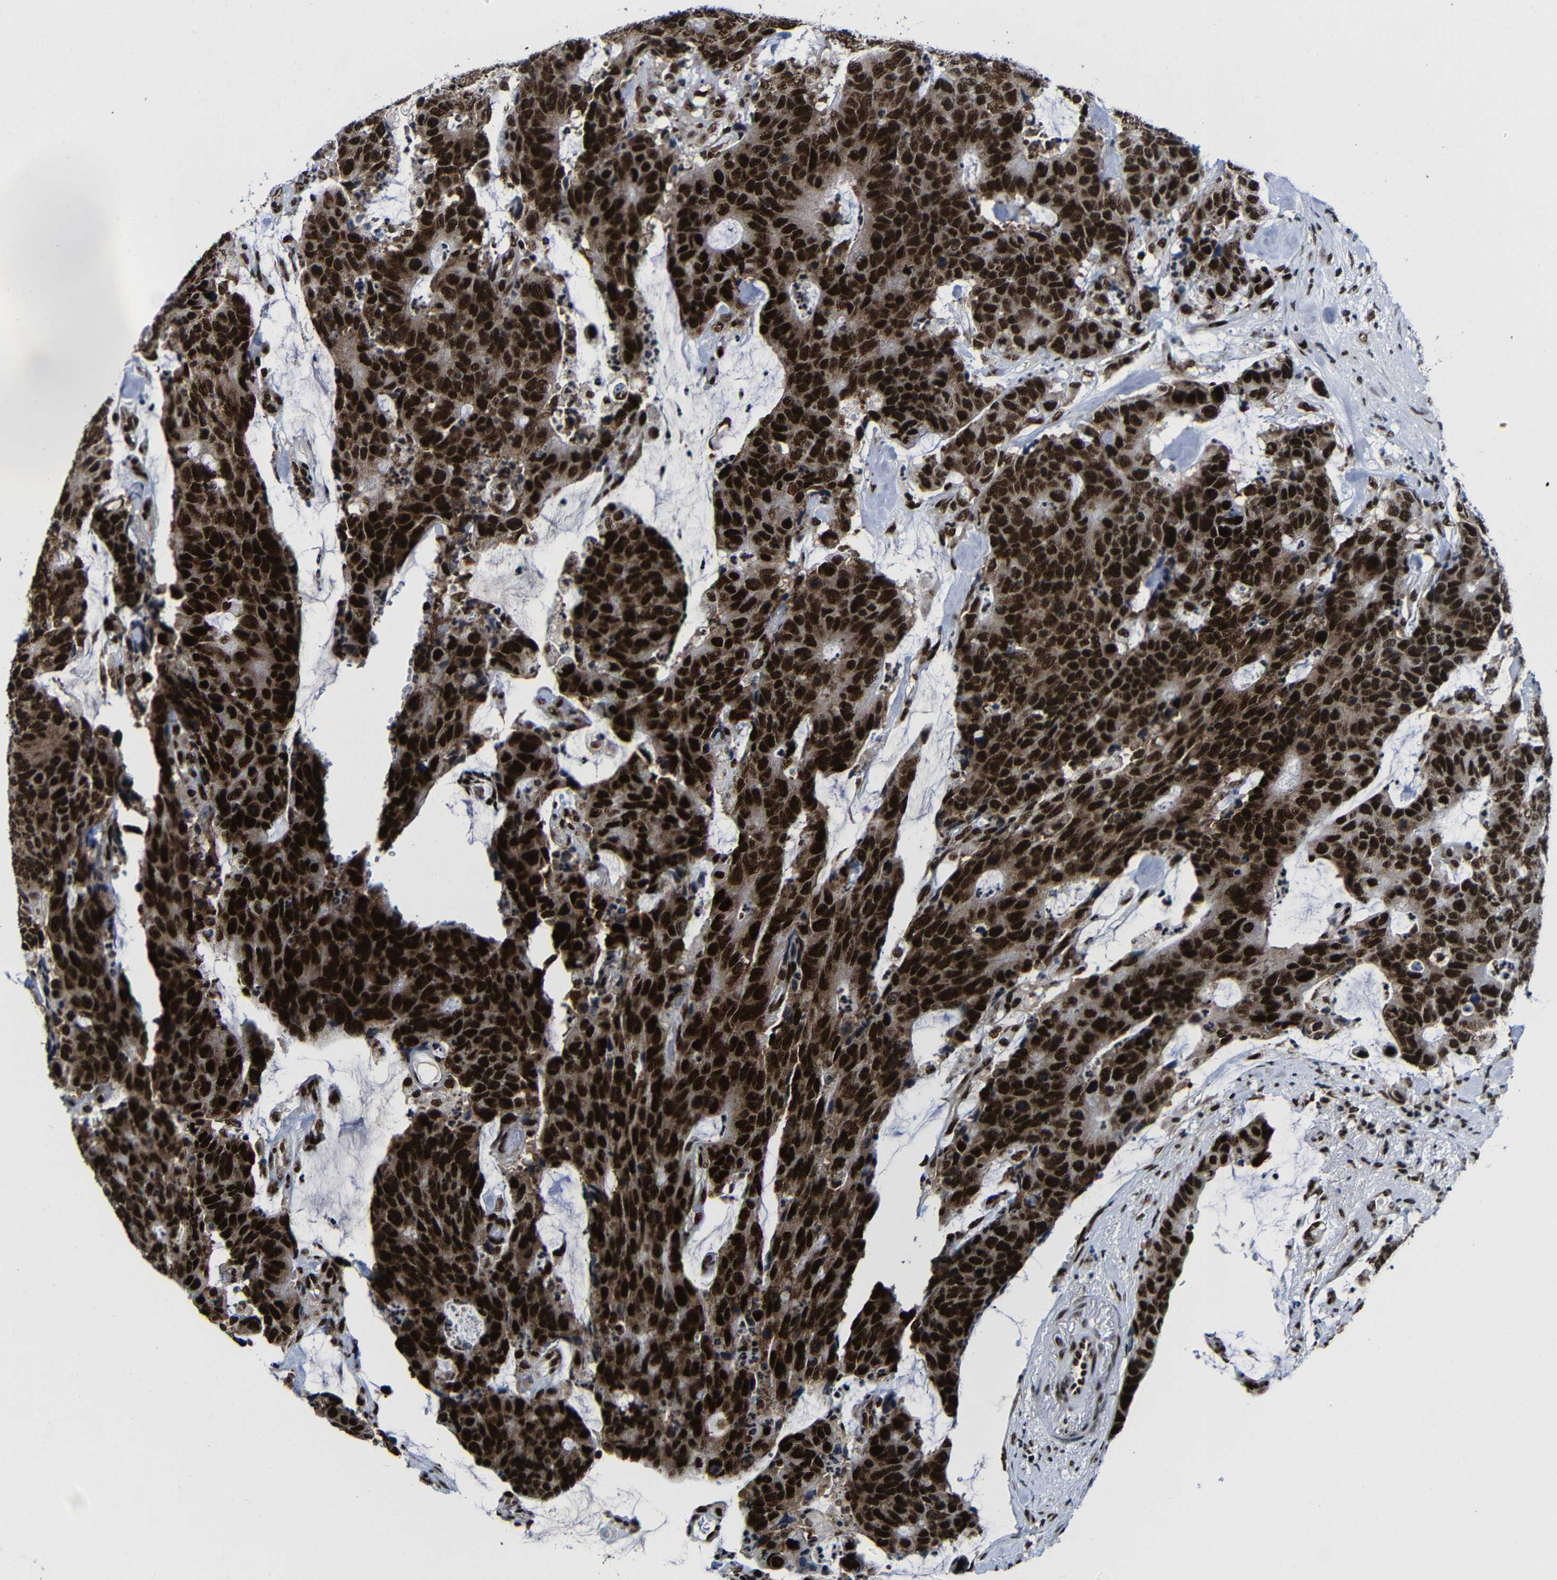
{"staining": {"intensity": "strong", "quantity": ">75%", "location": "cytoplasmic/membranous,nuclear"}, "tissue": "colorectal cancer", "cell_type": "Tumor cells", "image_type": "cancer", "snomed": [{"axis": "morphology", "description": "Adenocarcinoma, NOS"}, {"axis": "topography", "description": "Colon"}], "caption": "Colorectal cancer stained with DAB immunohistochemistry reveals high levels of strong cytoplasmic/membranous and nuclear staining in approximately >75% of tumor cells. (brown staining indicates protein expression, while blue staining denotes nuclei).", "gene": "PTBP1", "patient": {"sex": "female", "age": 86}}